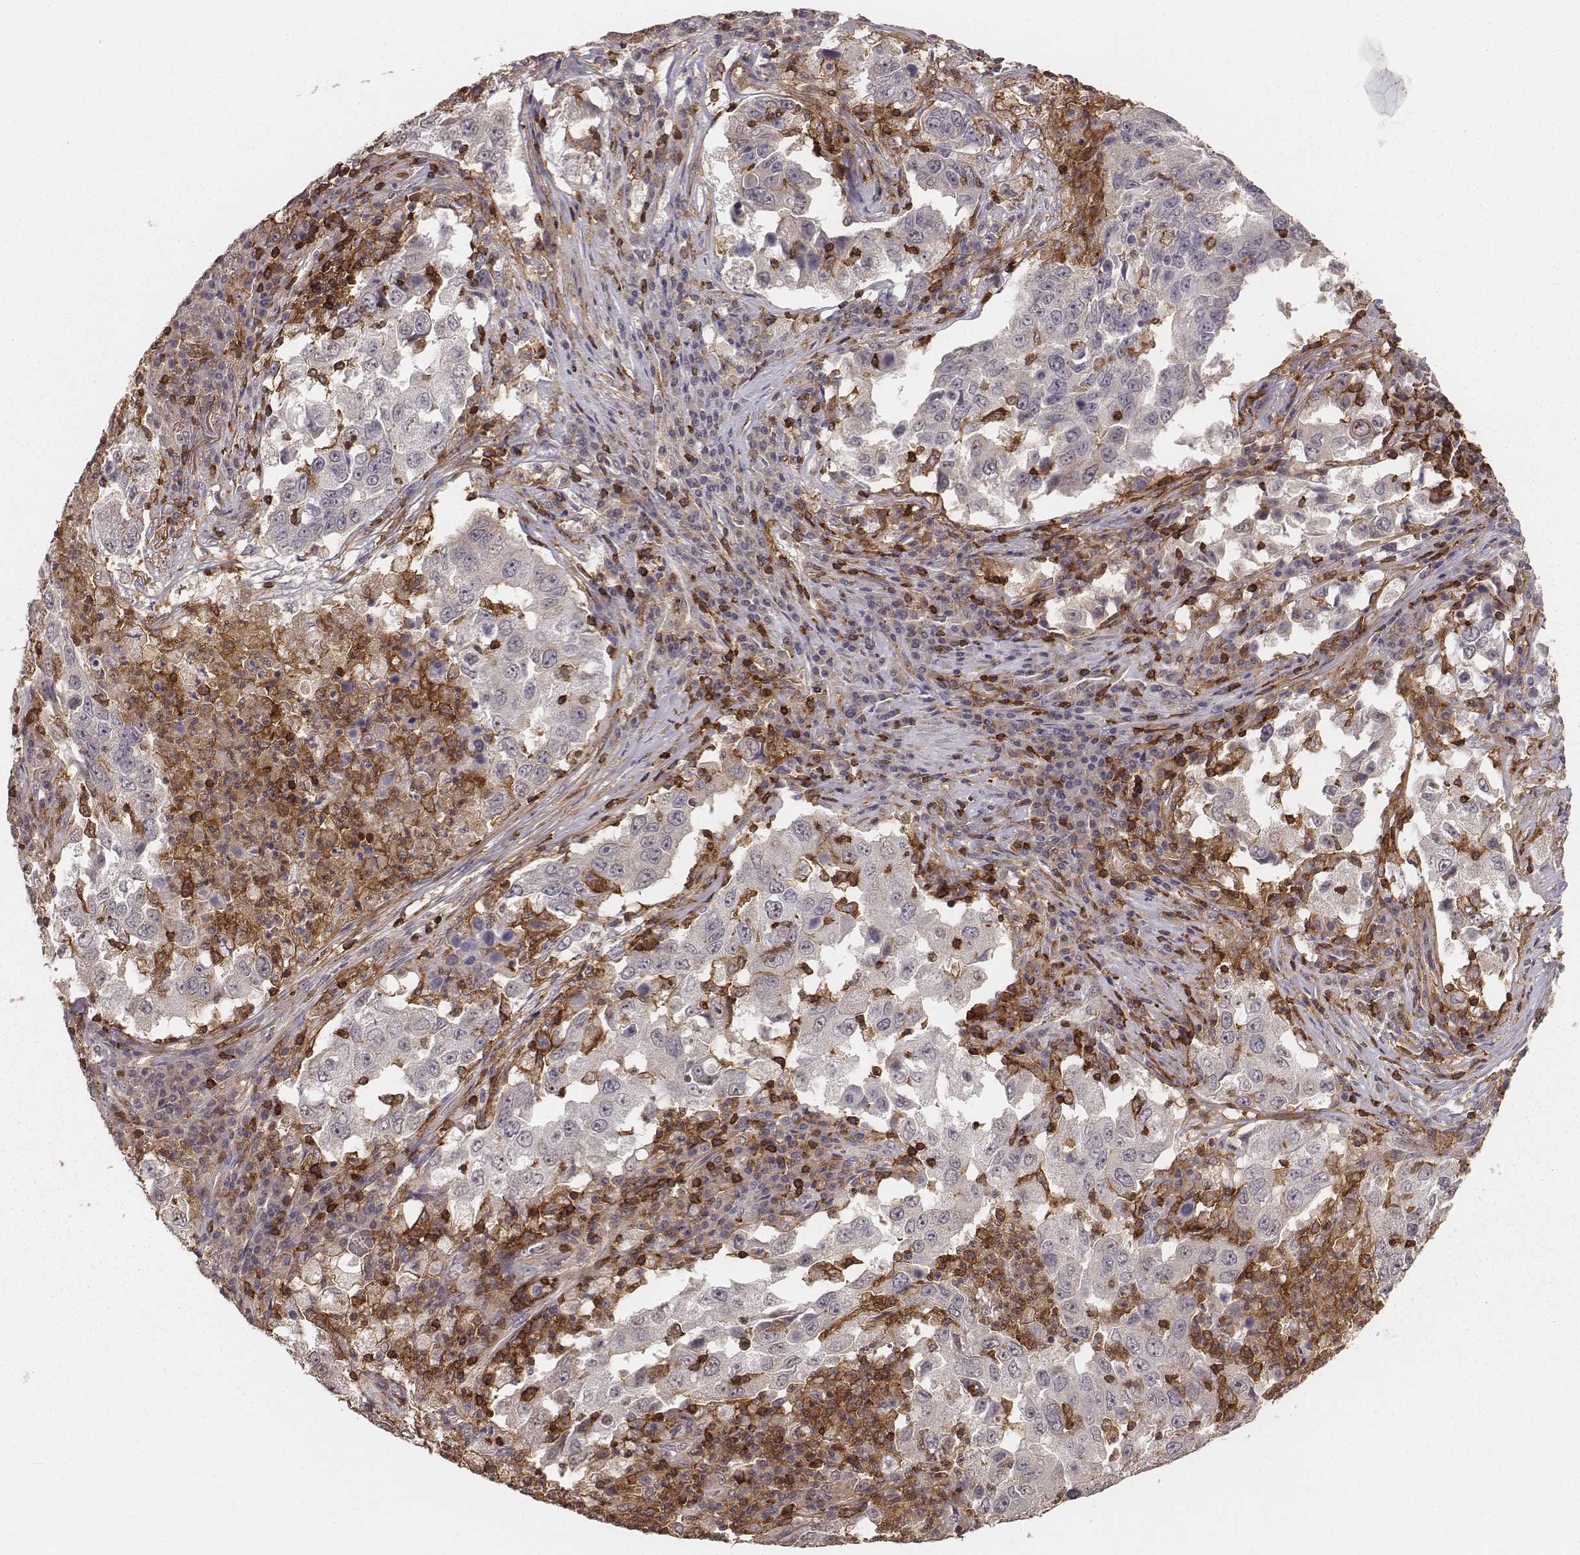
{"staining": {"intensity": "negative", "quantity": "none", "location": "none"}, "tissue": "lung cancer", "cell_type": "Tumor cells", "image_type": "cancer", "snomed": [{"axis": "morphology", "description": "Adenocarcinoma, NOS"}, {"axis": "topography", "description": "Lung"}], "caption": "IHC photomicrograph of lung adenocarcinoma stained for a protein (brown), which displays no staining in tumor cells.", "gene": "PILRA", "patient": {"sex": "male", "age": 73}}